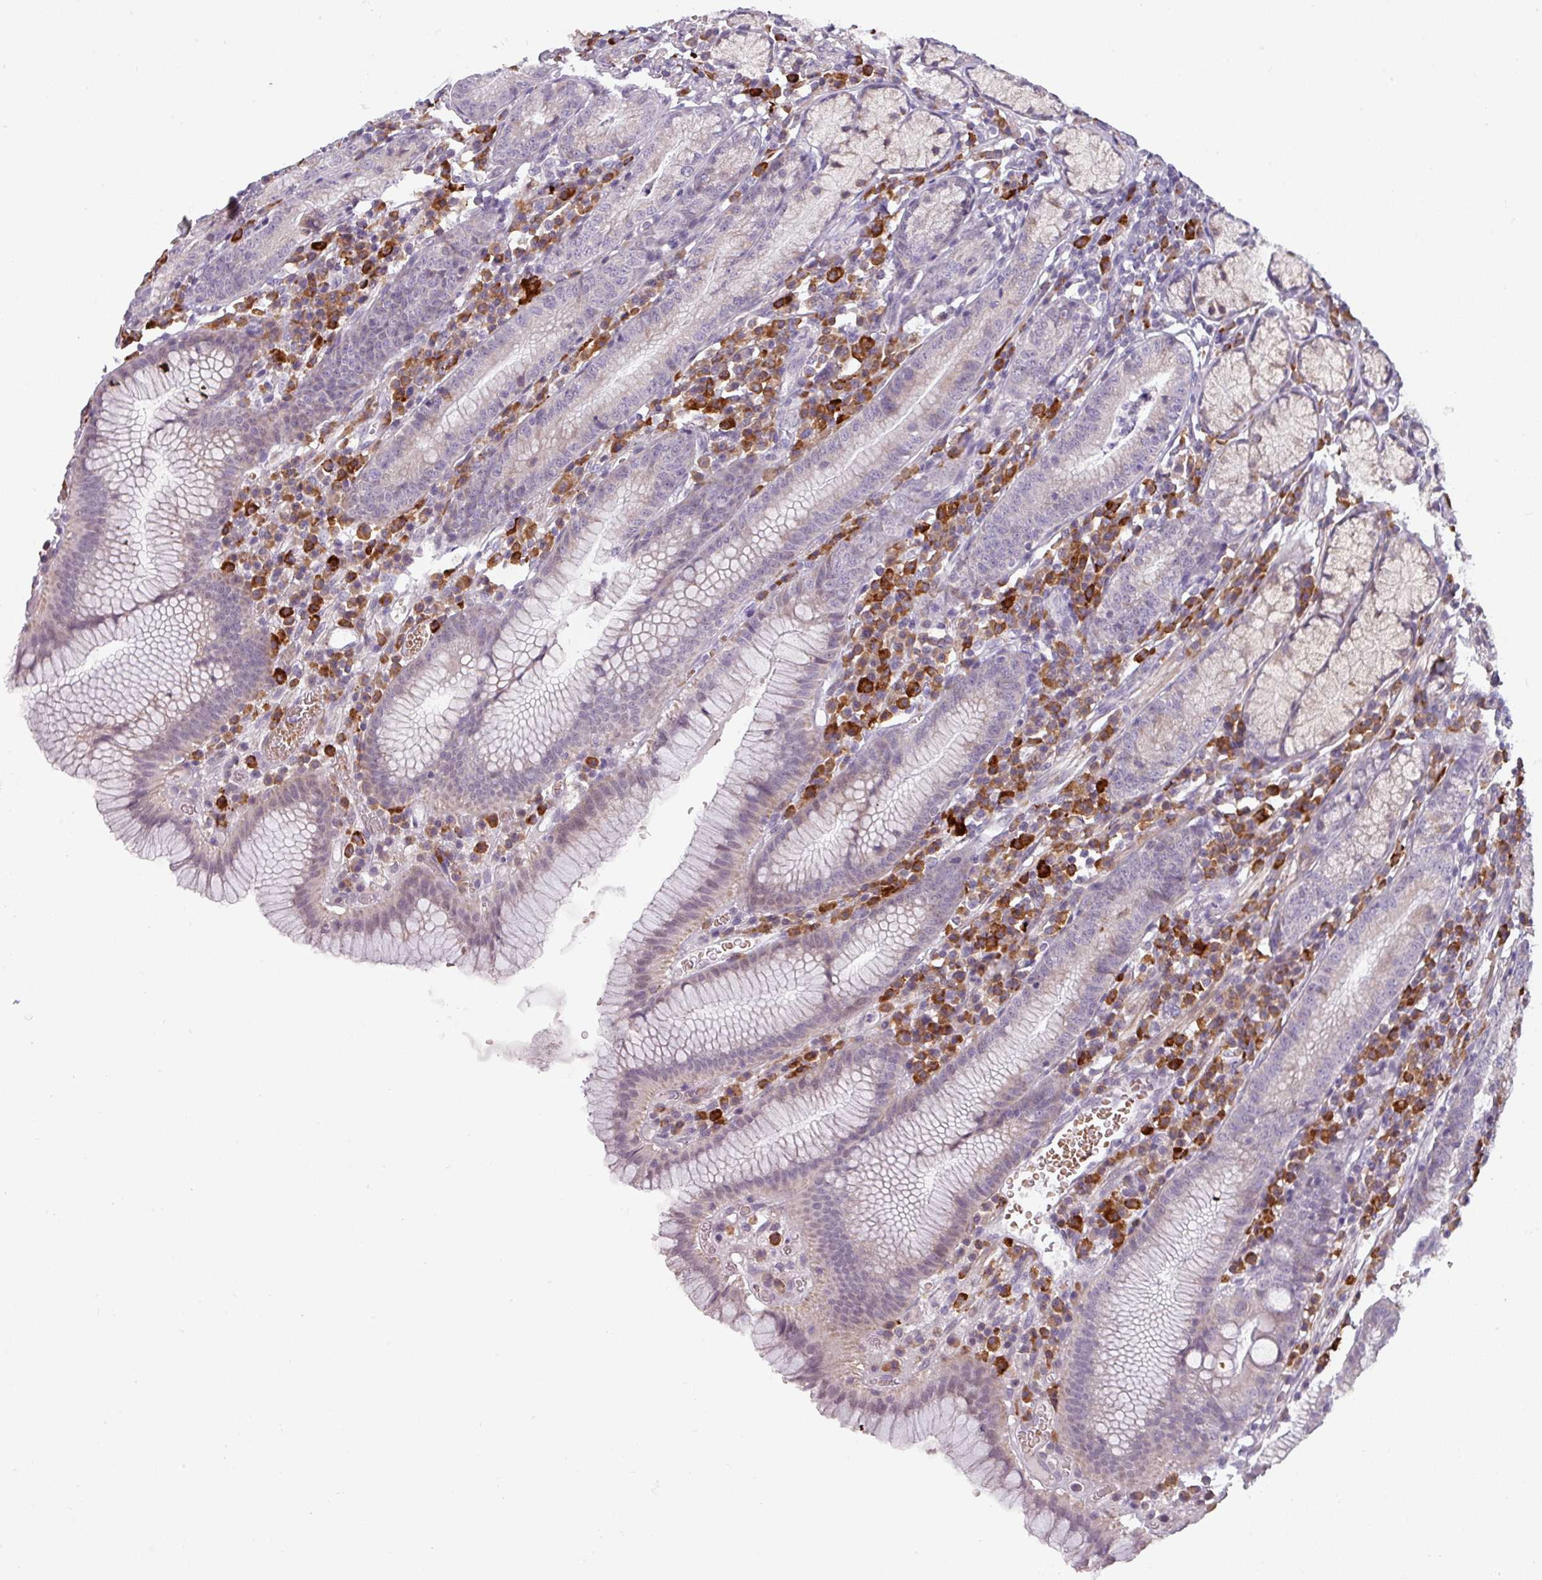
{"staining": {"intensity": "negative", "quantity": "none", "location": "none"}, "tissue": "stomach", "cell_type": "Glandular cells", "image_type": "normal", "snomed": [{"axis": "morphology", "description": "Normal tissue, NOS"}, {"axis": "topography", "description": "Stomach"}], "caption": "Immunohistochemistry (IHC) image of normal stomach: stomach stained with DAB displays no significant protein expression in glandular cells.", "gene": "C2orf68", "patient": {"sex": "male", "age": 55}}